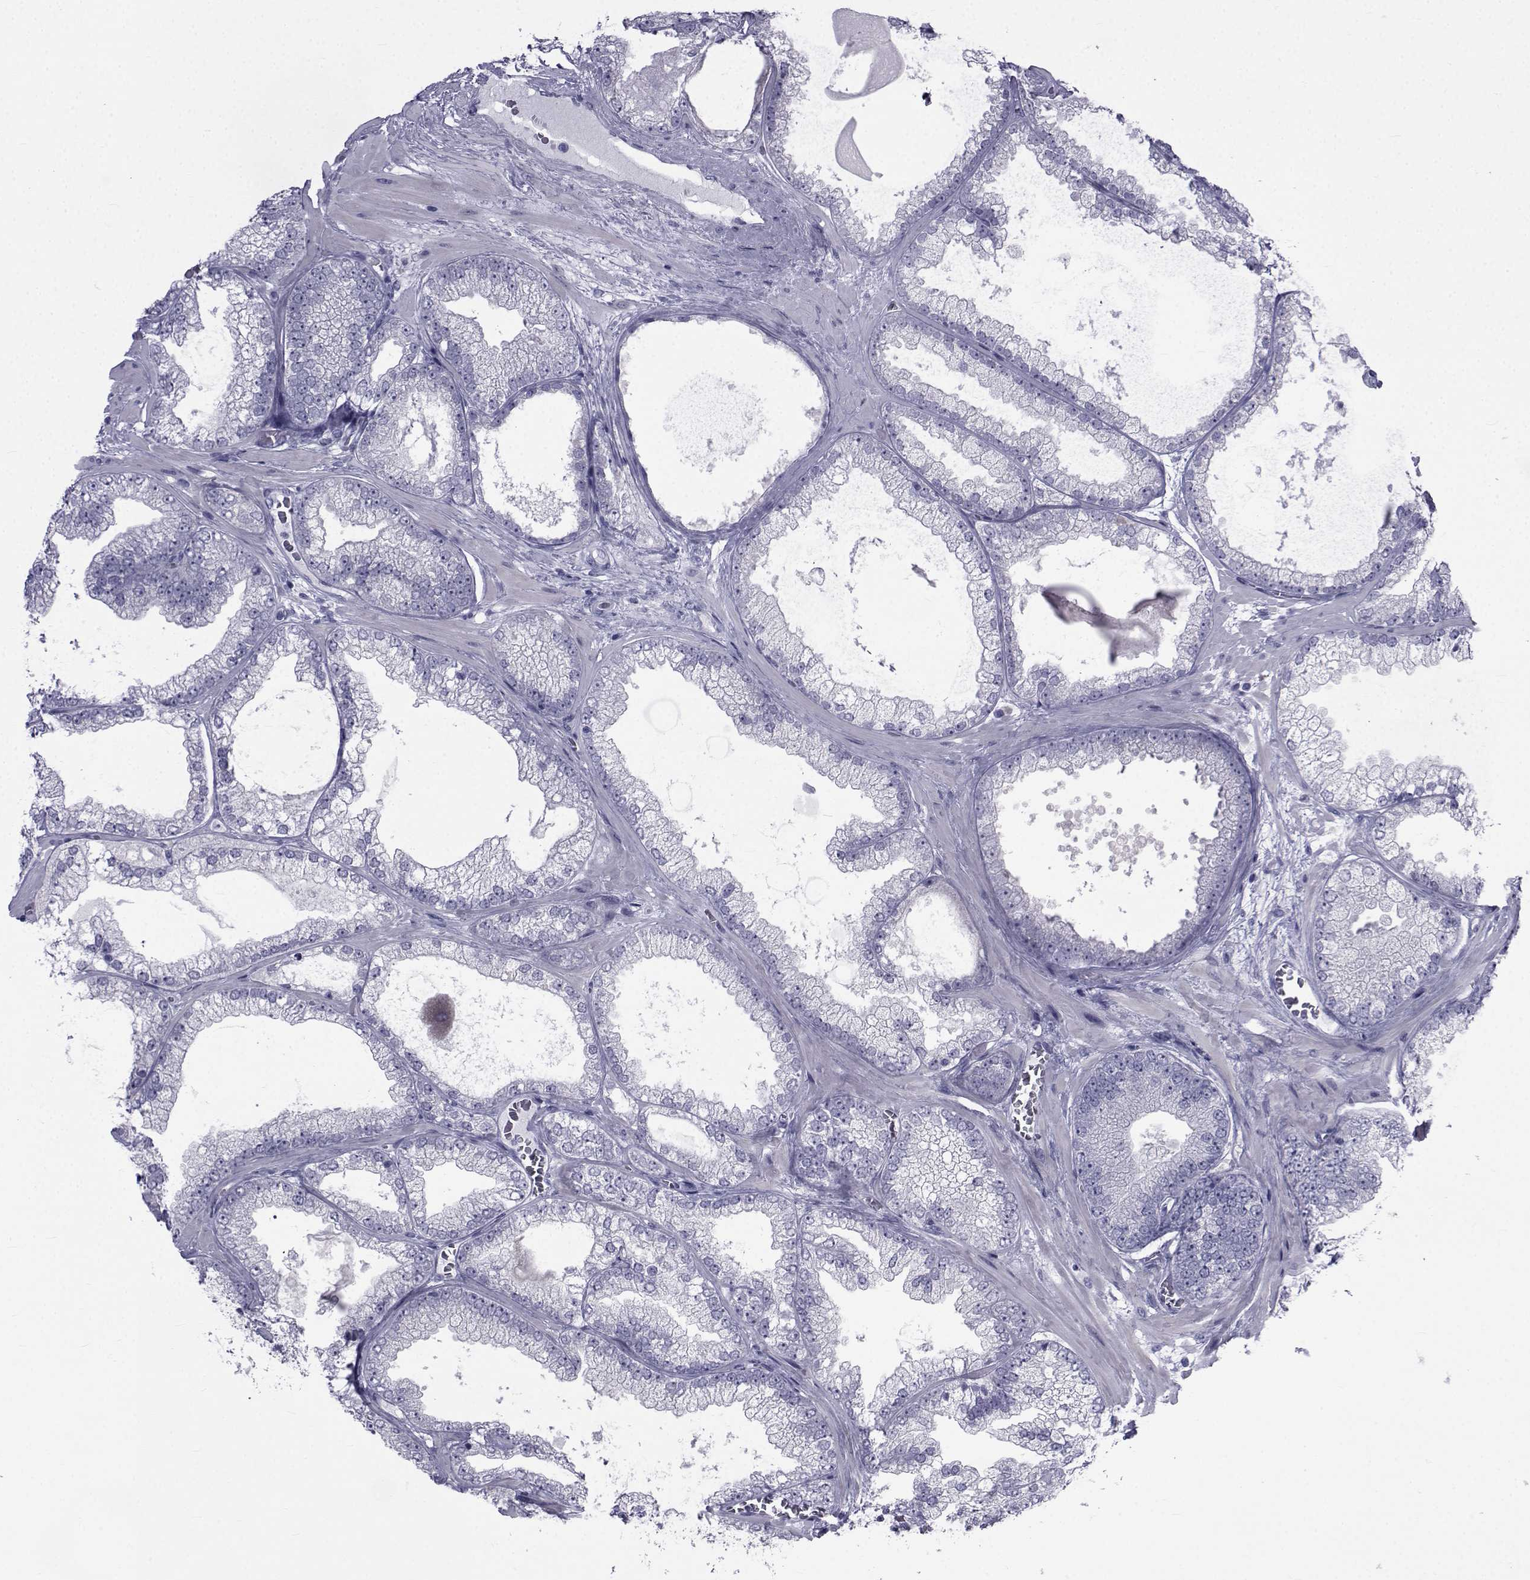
{"staining": {"intensity": "negative", "quantity": "none", "location": "none"}, "tissue": "prostate cancer", "cell_type": "Tumor cells", "image_type": "cancer", "snomed": [{"axis": "morphology", "description": "Adenocarcinoma, Low grade"}, {"axis": "topography", "description": "Prostate"}], "caption": "High power microscopy micrograph of an immunohistochemistry micrograph of prostate cancer (adenocarcinoma (low-grade)), revealing no significant staining in tumor cells.", "gene": "PDE6H", "patient": {"sex": "male", "age": 57}}